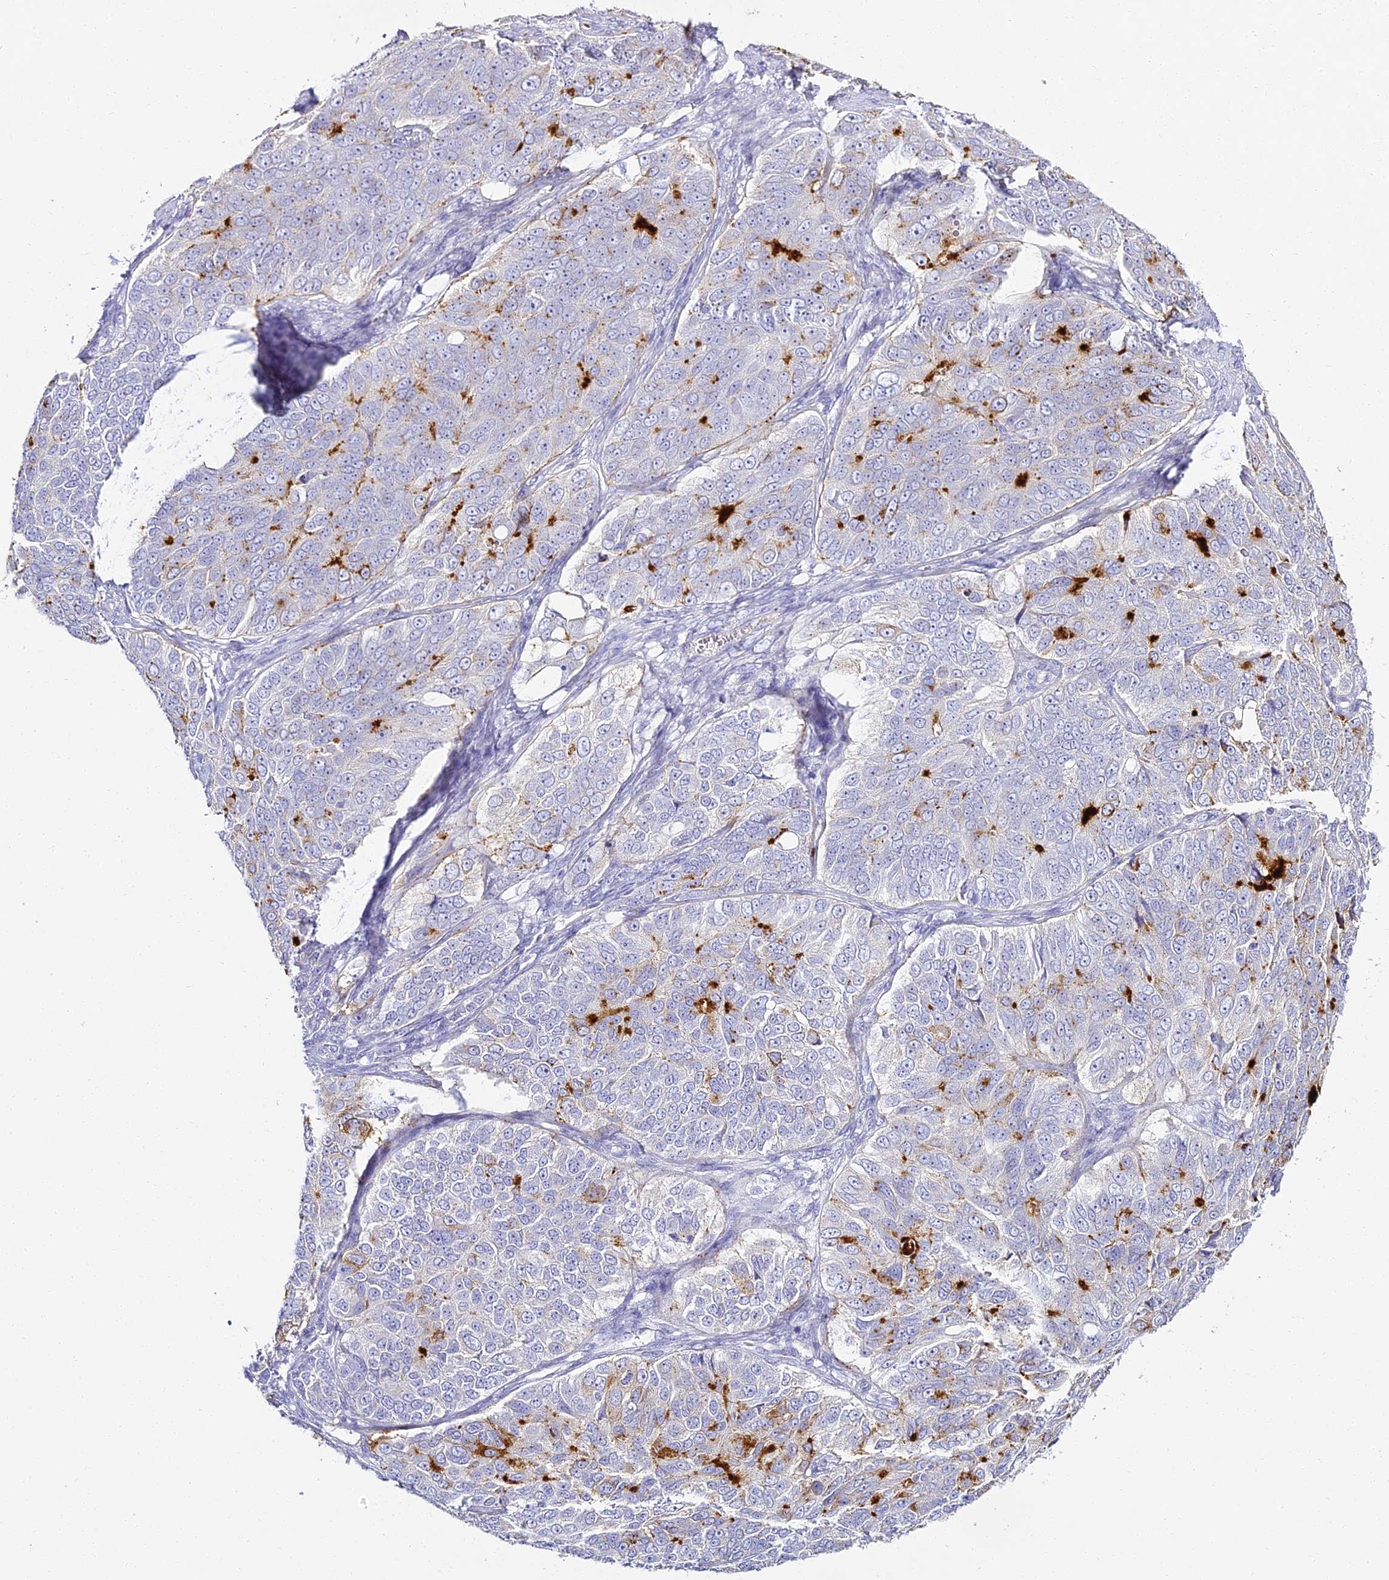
{"staining": {"intensity": "strong", "quantity": "<25%", "location": "cytoplasmic/membranous"}, "tissue": "ovarian cancer", "cell_type": "Tumor cells", "image_type": "cancer", "snomed": [{"axis": "morphology", "description": "Carcinoma, endometroid"}, {"axis": "topography", "description": "Ovary"}], "caption": "The photomicrograph shows immunohistochemical staining of endometroid carcinoma (ovarian). There is strong cytoplasmic/membranous staining is appreciated in about <25% of tumor cells. Nuclei are stained in blue.", "gene": "ALPG", "patient": {"sex": "female", "age": 51}}